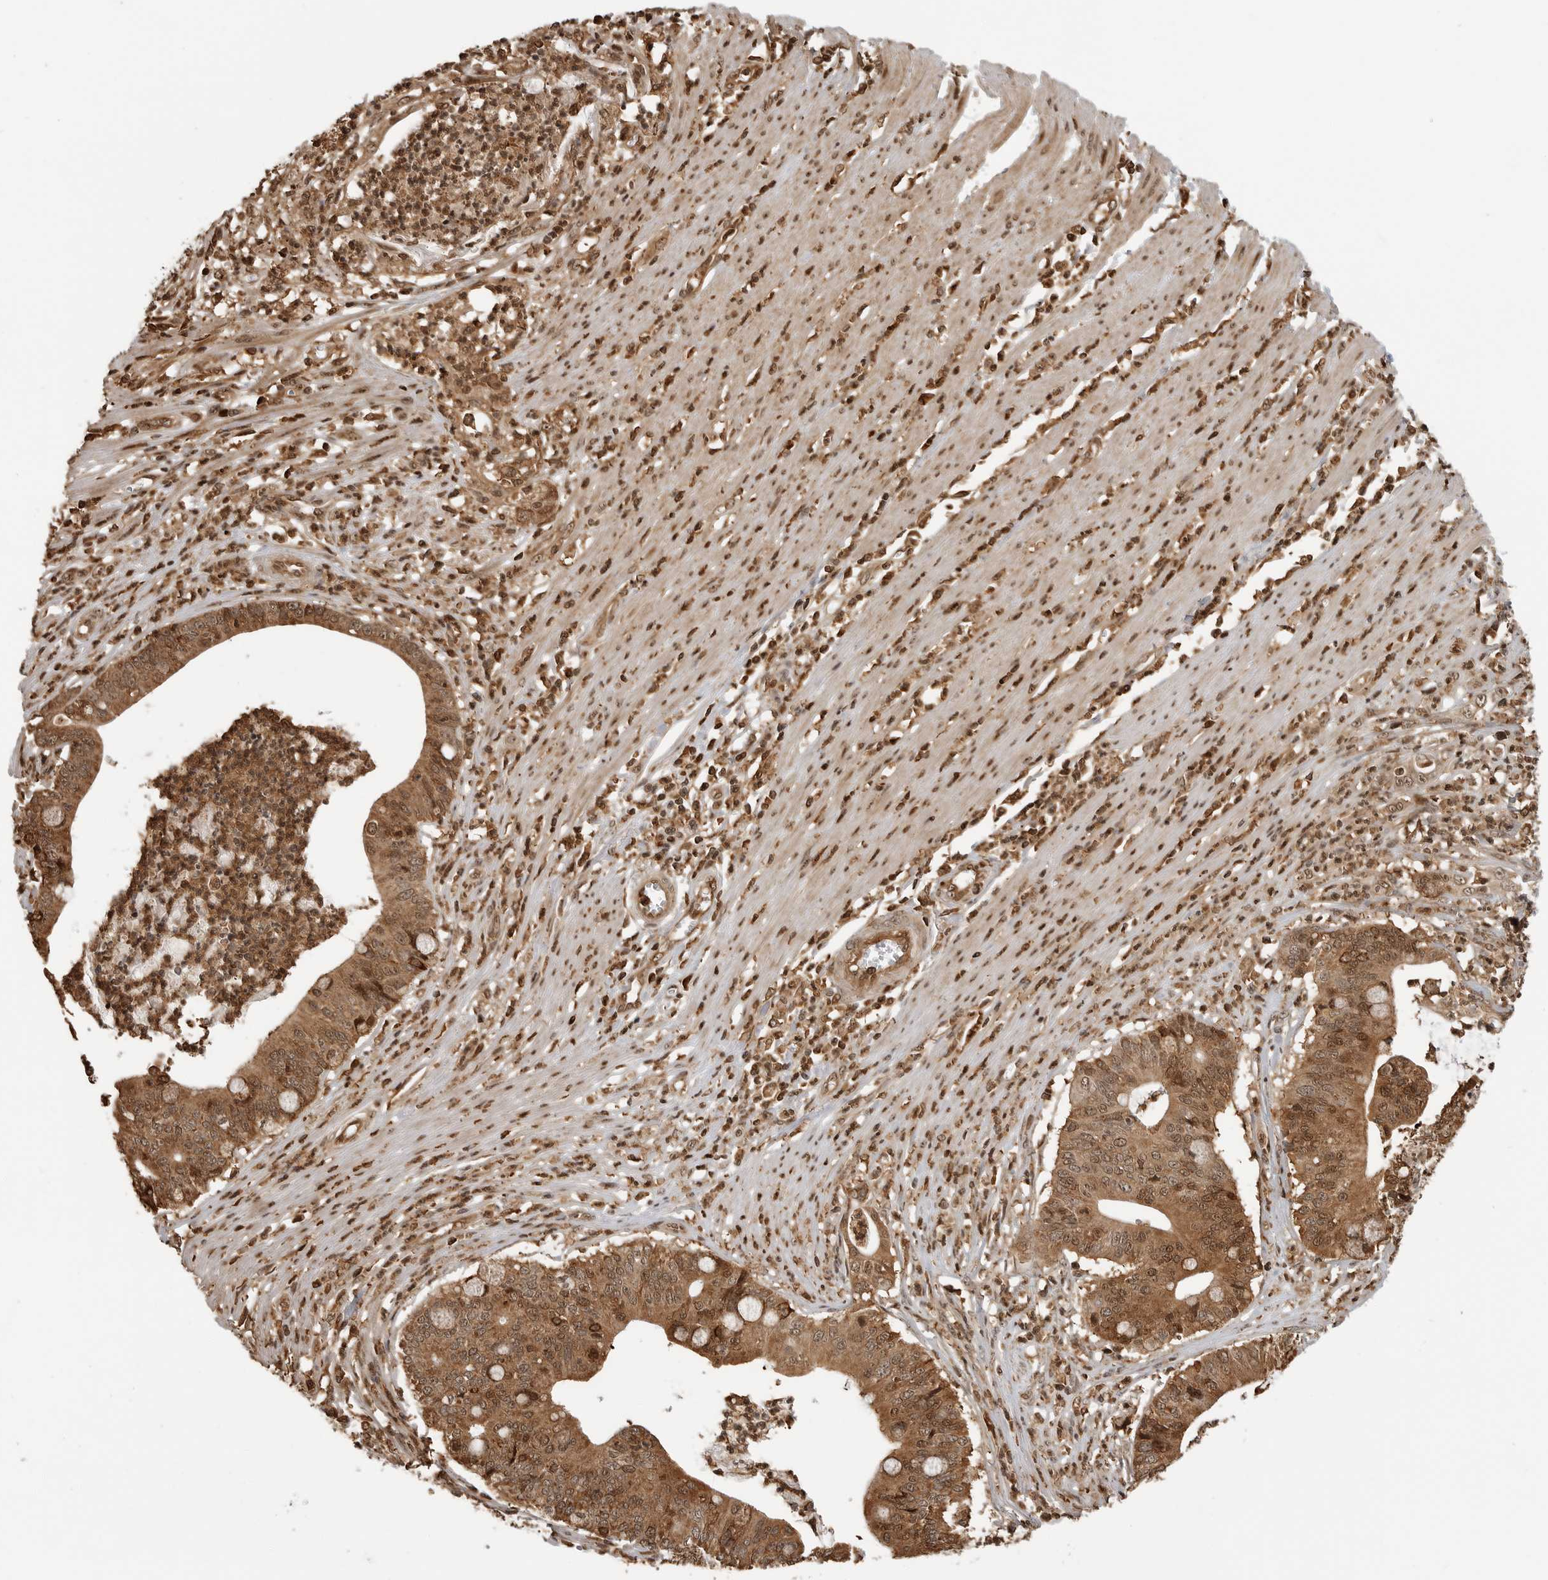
{"staining": {"intensity": "moderate", "quantity": ">75%", "location": "cytoplasmic/membranous,nuclear"}, "tissue": "pancreatic cancer", "cell_type": "Tumor cells", "image_type": "cancer", "snomed": [{"axis": "morphology", "description": "Adenocarcinoma, NOS"}, {"axis": "topography", "description": "Pancreas"}], "caption": "Tumor cells reveal medium levels of moderate cytoplasmic/membranous and nuclear expression in about >75% of cells in human pancreatic cancer (adenocarcinoma).", "gene": "BMP2K", "patient": {"sex": "male", "age": 69}}